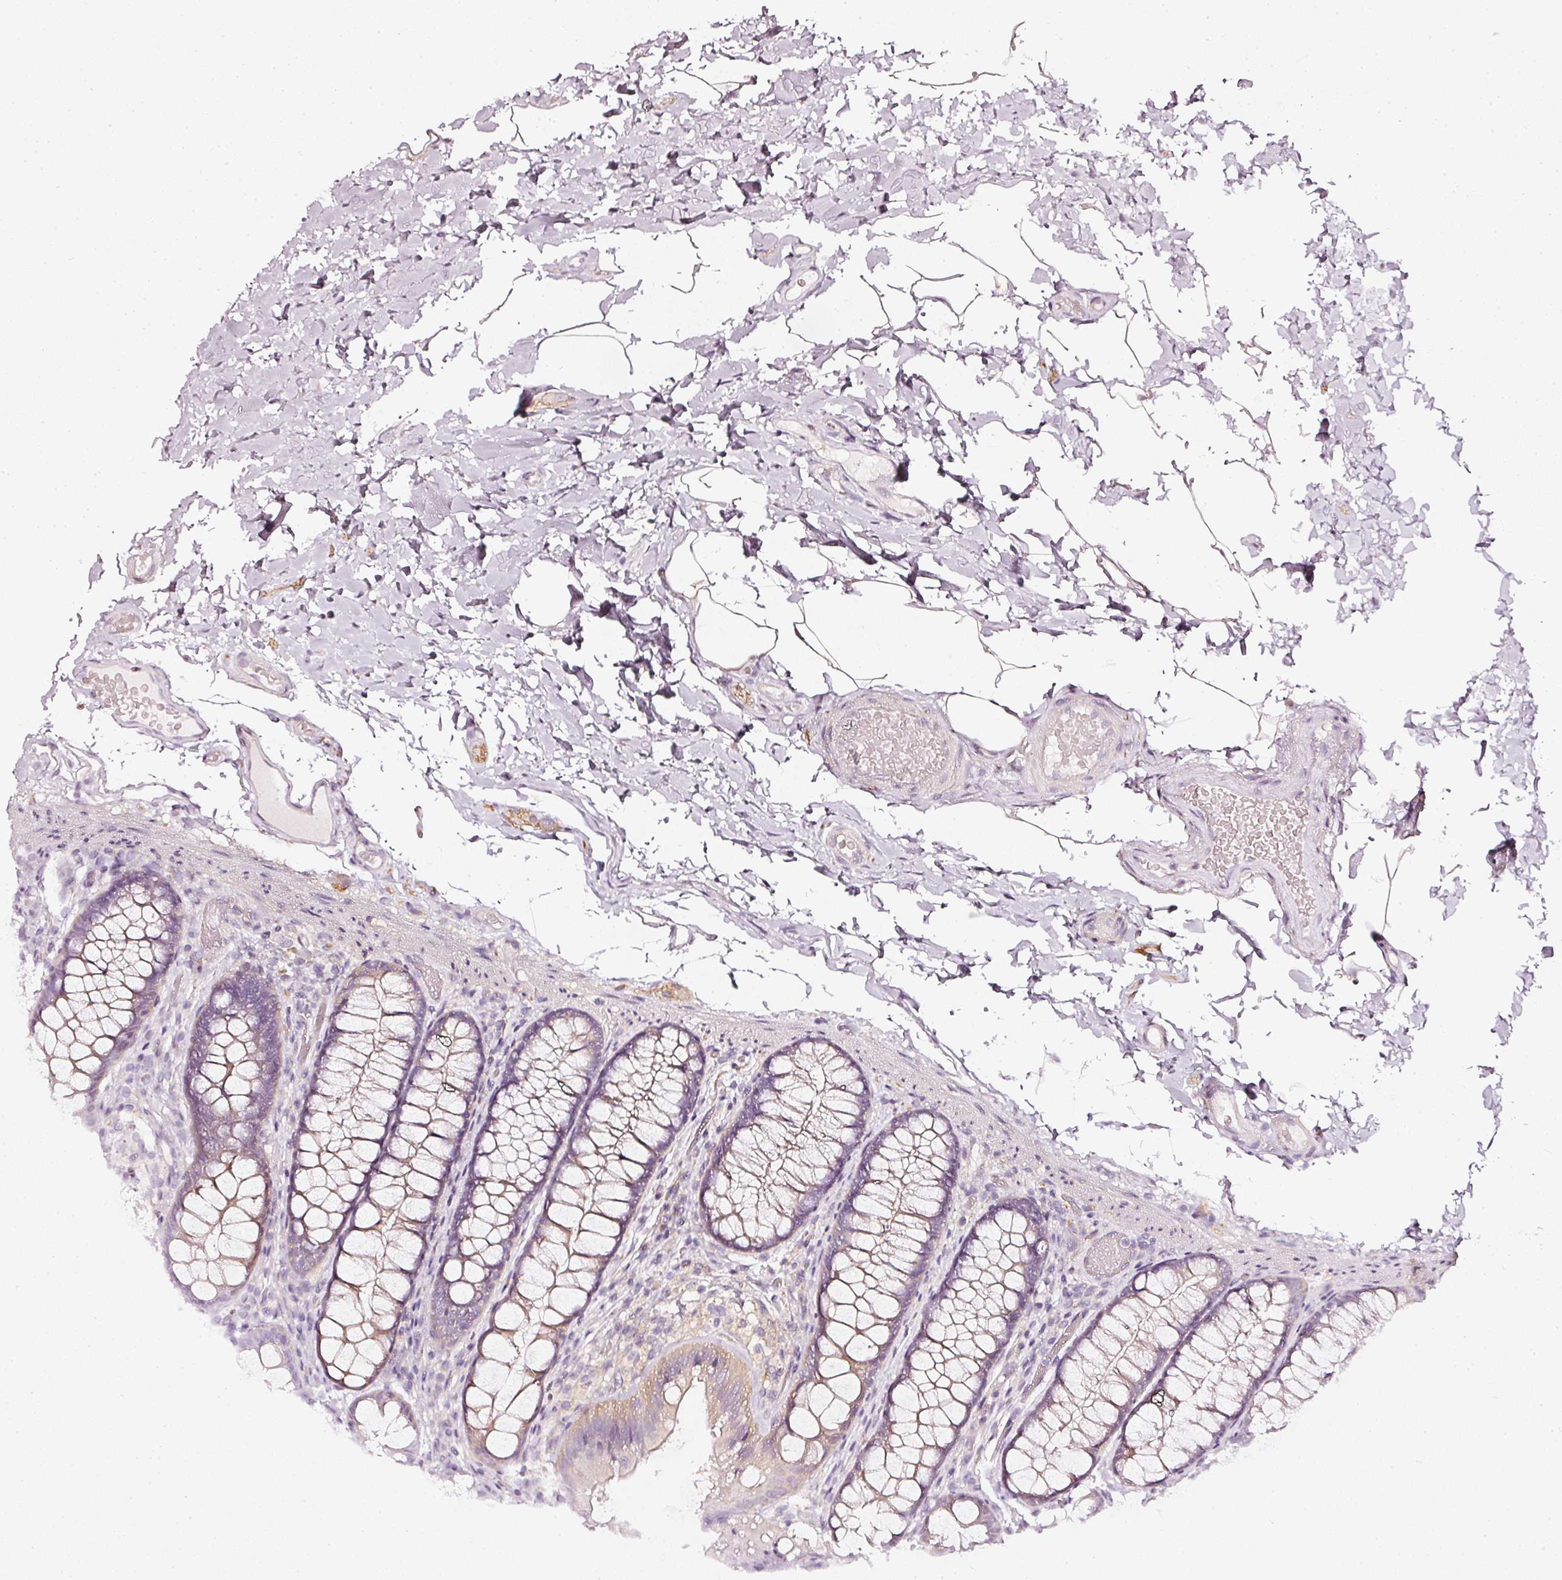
{"staining": {"intensity": "negative", "quantity": "none", "location": "none"}, "tissue": "colon", "cell_type": "Endothelial cells", "image_type": "normal", "snomed": [{"axis": "morphology", "description": "Normal tissue, NOS"}, {"axis": "topography", "description": "Colon"}], "caption": "High magnification brightfield microscopy of normal colon stained with DAB (brown) and counterstained with hematoxylin (blue): endothelial cells show no significant positivity.", "gene": "CNP", "patient": {"sex": "male", "age": 46}}